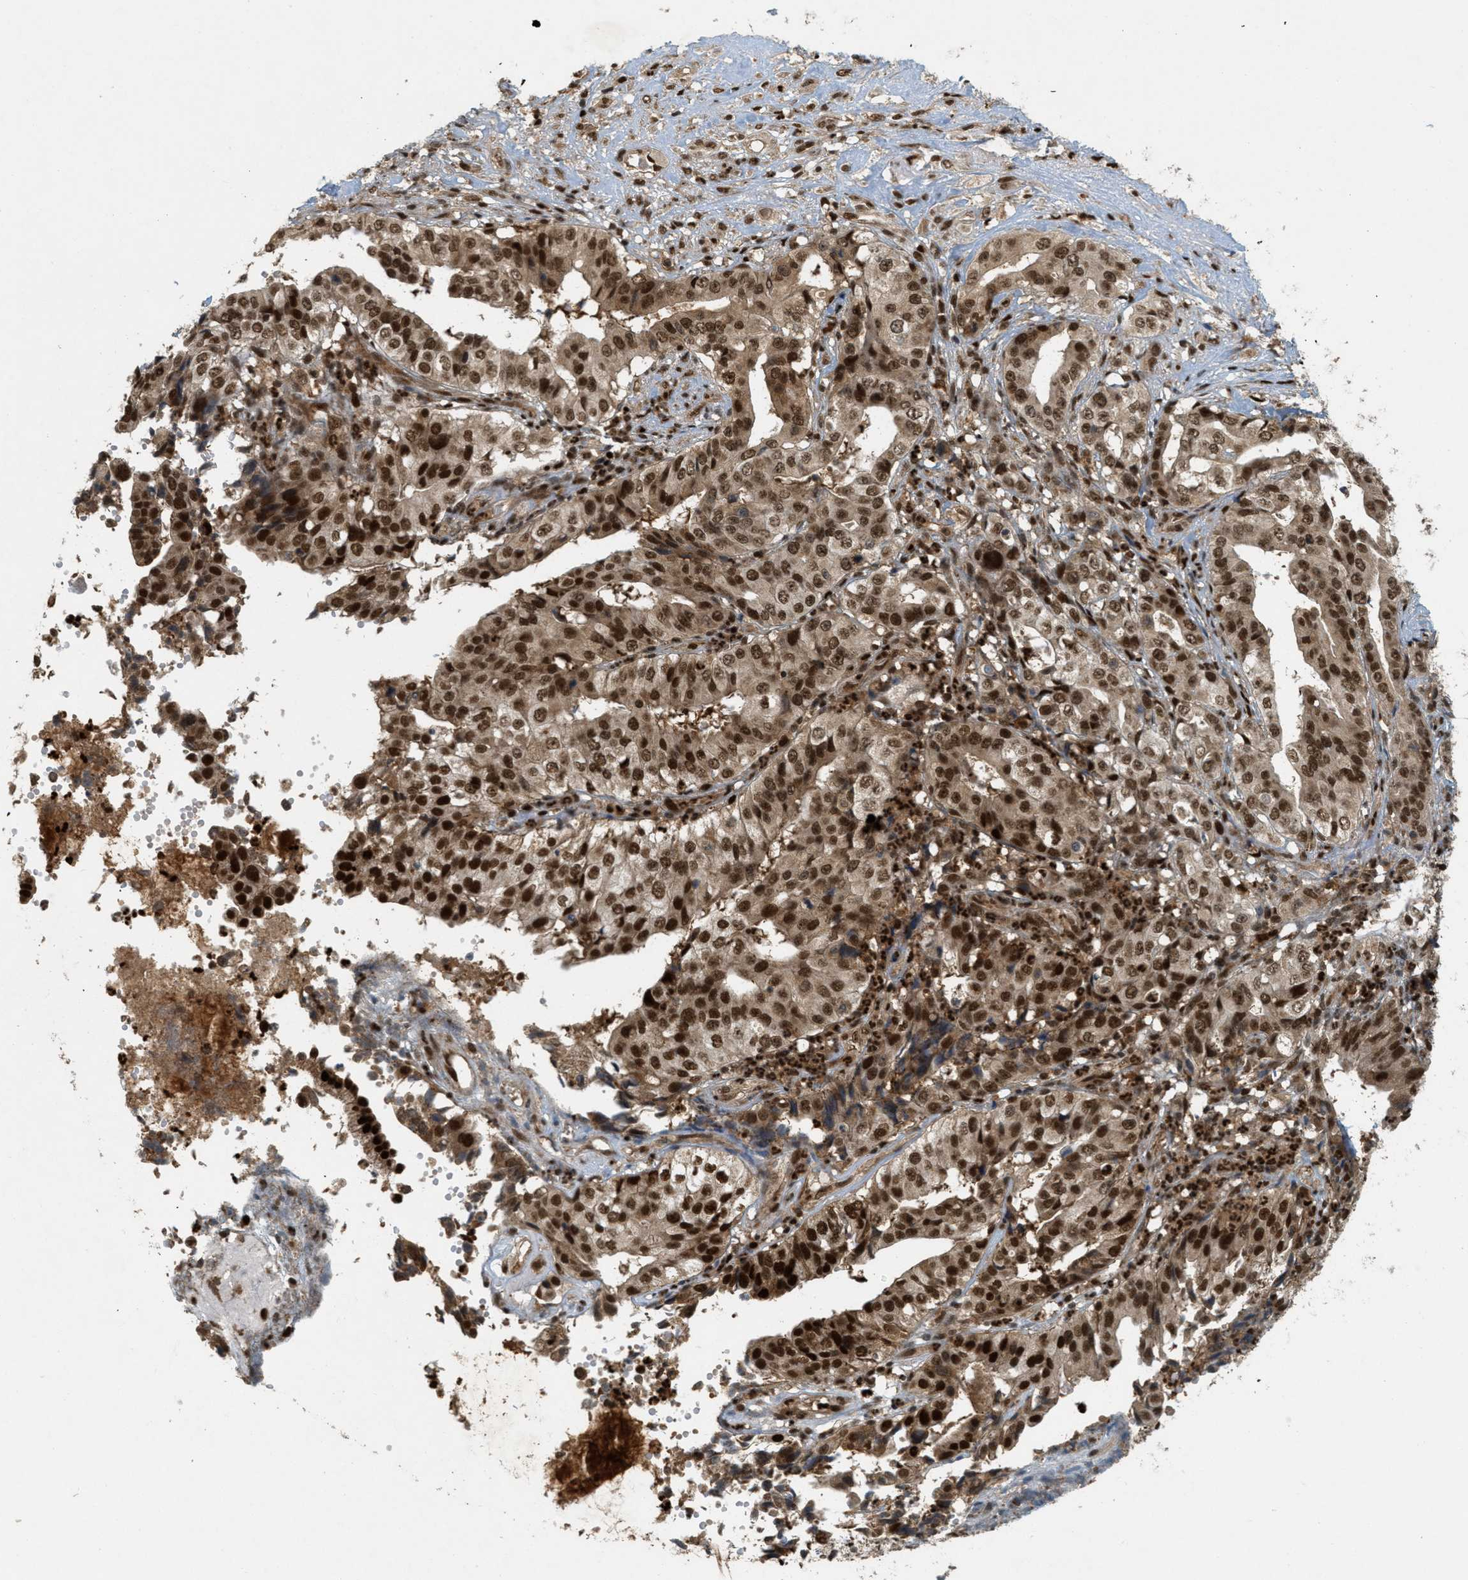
{"staining": {"intensity": "strong", "quantity": ">75%", "location": "cytoplasmic/membranous,nuclear"}, "tissue": "liver cancer", "cell_type": "Tumor cells", "image_type": "cancer", "snomed": [{"axis": "morphology", "description": "Cholangiocarcinoma"}, {"axis": "topography", "description": "Liver"}], "caption": "Immunohistochemistry (IHC) (DAB) staining of human liver cholangiocarcinoma demonstrates strong cytoplasmic/membranous and nuclear protein positivity in approximately >75% of tumor cells.", "gene": "TLK1", "patient": {"sex": "female", "age": 61}}